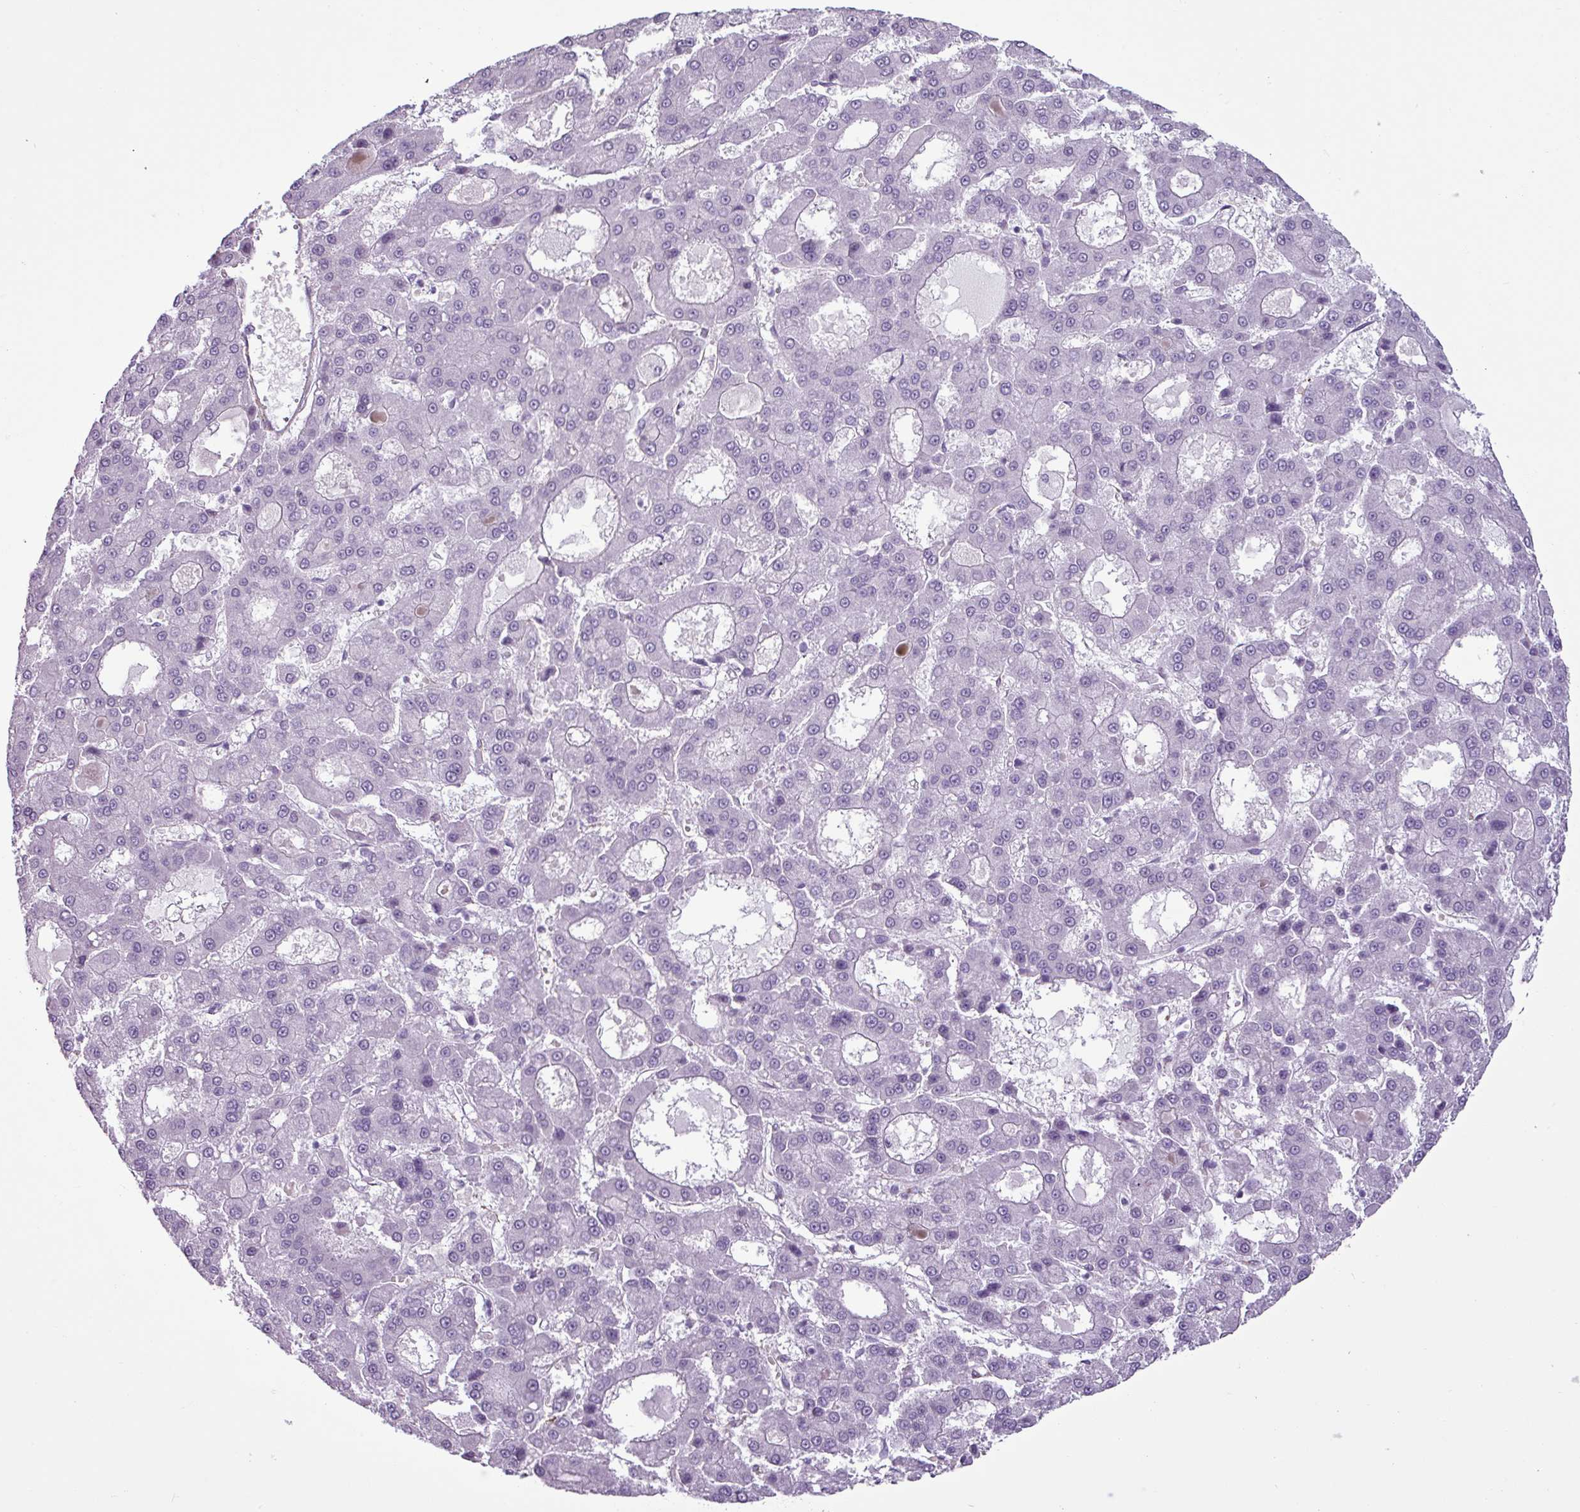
{"staining": {"intensity": "negative", "quantity": "none", "location": "none"}, "tissue": "liver cancer", "cell_type": "Tumor cells", "image_type": "cancer", "snomed": [{"axis": "morphology", "description": "Carcinoma, Hepatocellular, NOS"}, {"axis": "topography", "description": "Liver"}], "caption": "There is no significant staining in tumor cells of liver hepatocellular carcinoma.", "gene": "ATP10A", "patient": {"sex": "male", "age": 70}}